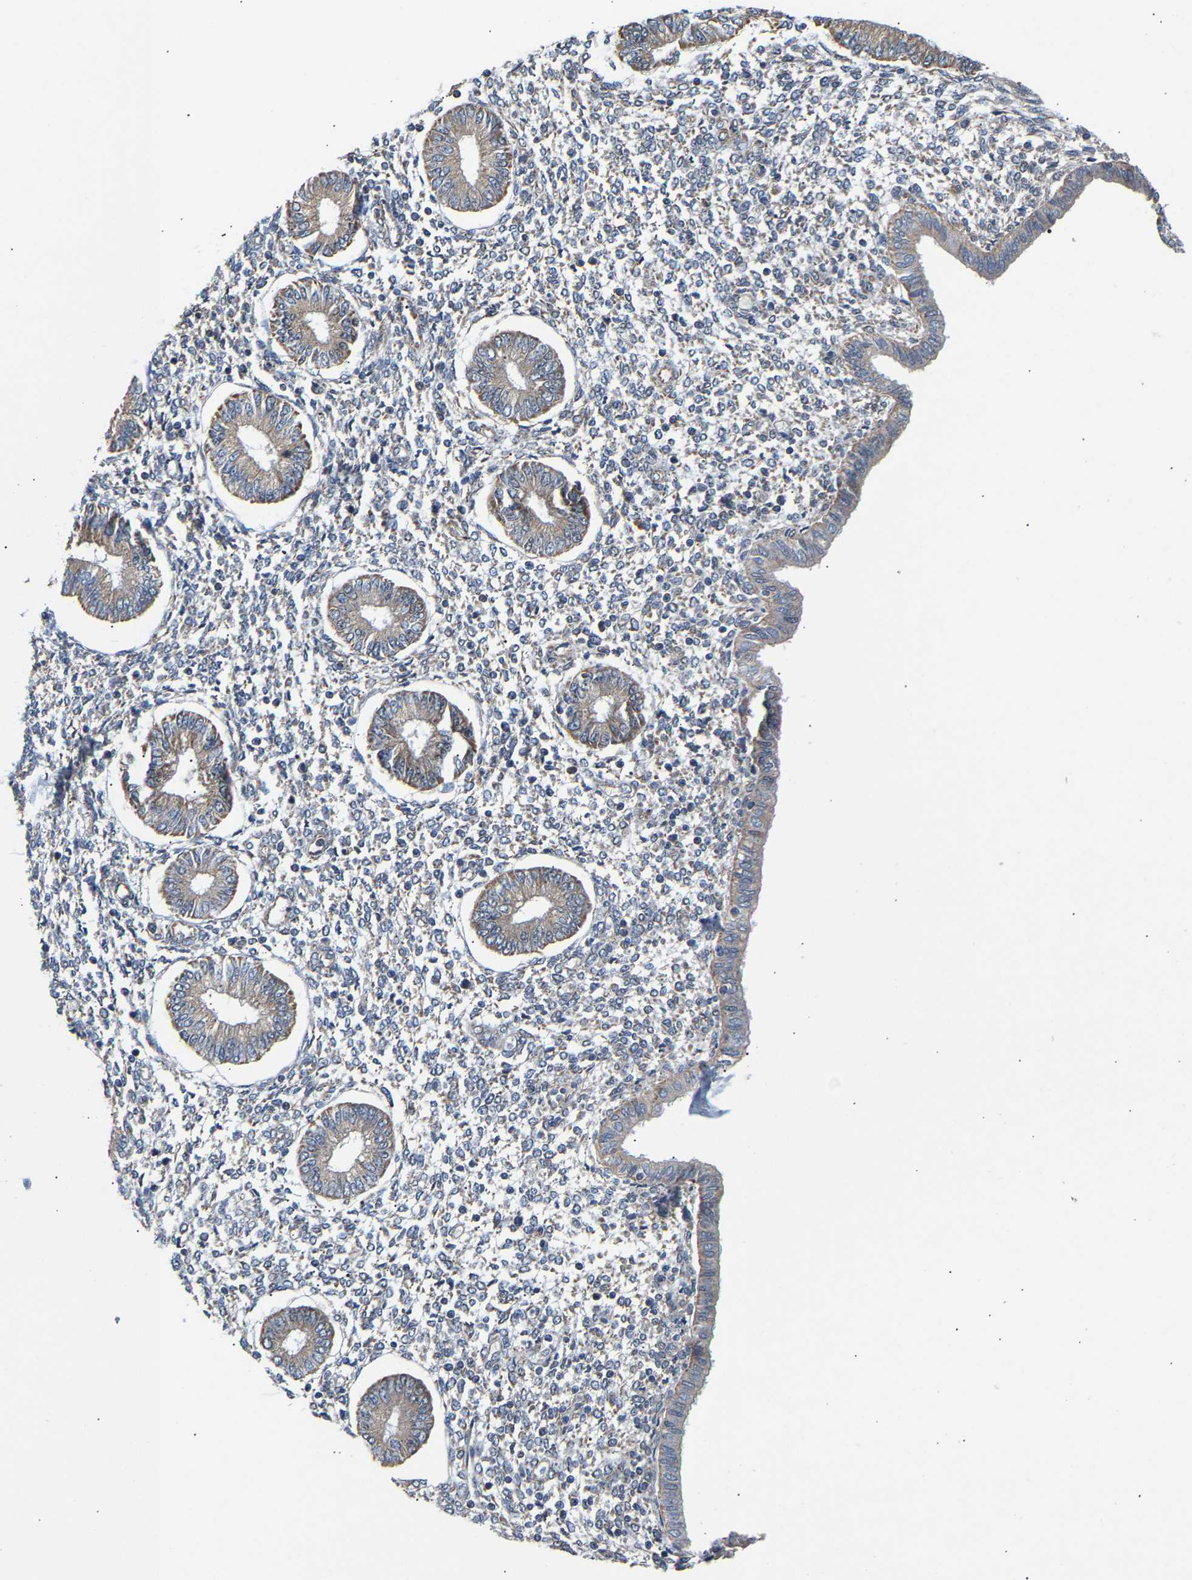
{"staining": {"intensity": "negative", "quantity": "none", "location": "none"}, "tissue": "endometrium", "cell_type": "Cells in endometrial stroma", "image_type": "normal", "snomed": [{"axis": "morphology", "description": "Normal tissue, NOS"}, {"axis": "topography", "description": "Endometrium"}], "caption": "The immunohistochemistry (IHC) micrograph has no significant staining in cells in endometrial stroma of endometrium.", "gene": "TMEM168", "patient": {"sex": "female", "age": 50}}